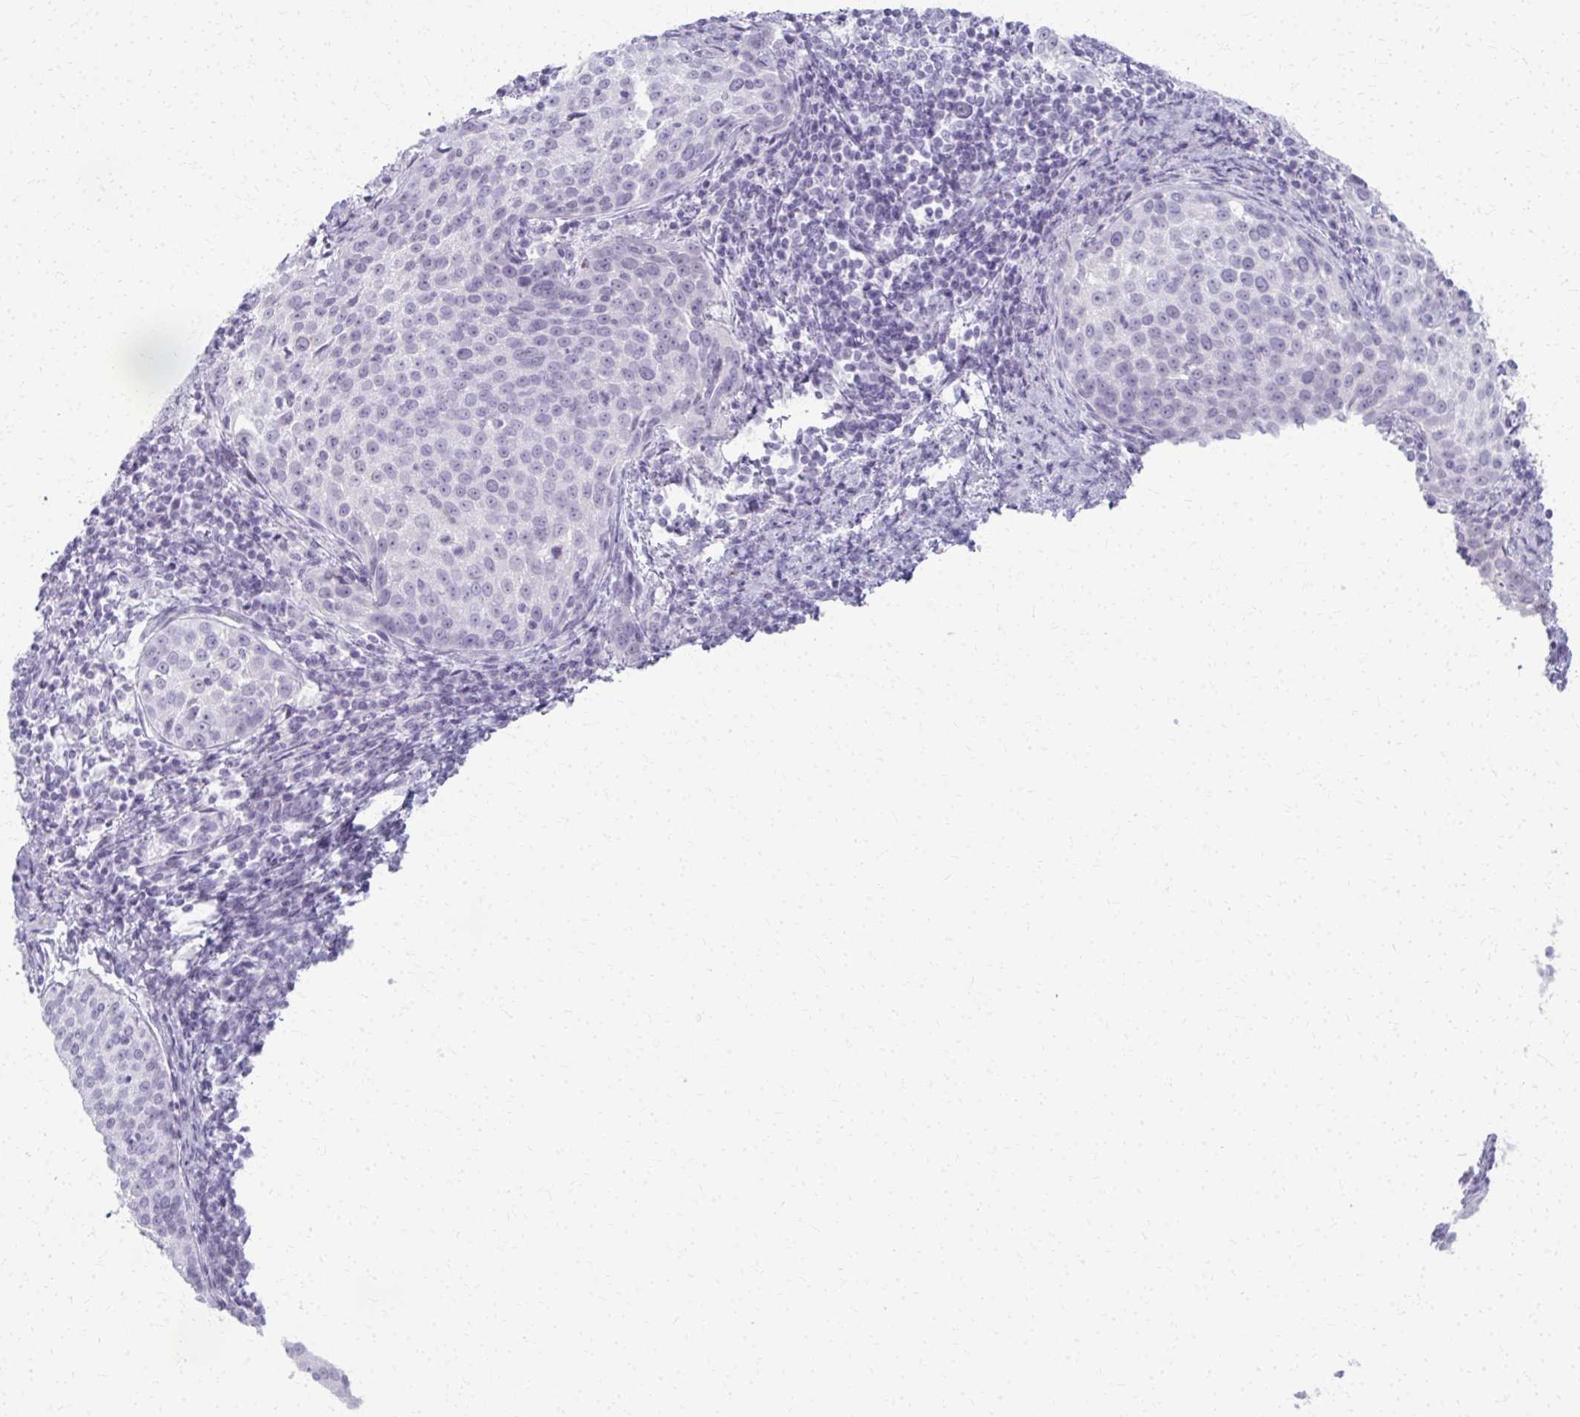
{"staining": {"intensity": "negative", "quantity": "none", "location": "none"}, "tissue": "cervical cancer", "cell_type": "Tumor cells", "image_type": "cancer", "snomed": [{"axis": "morphology", "description": "Squamous cell carcinoma, NOS"}, {"axis": "topography", "description": "Cervix"}], "caption": "An IHC image of squamous cell carcinoma (cervical) is shown. There is no staining in tumor cells of squamous cell carcinoma (cervical).", "gene": "CA3", "patient": {"sex": "female", "age": 57}}